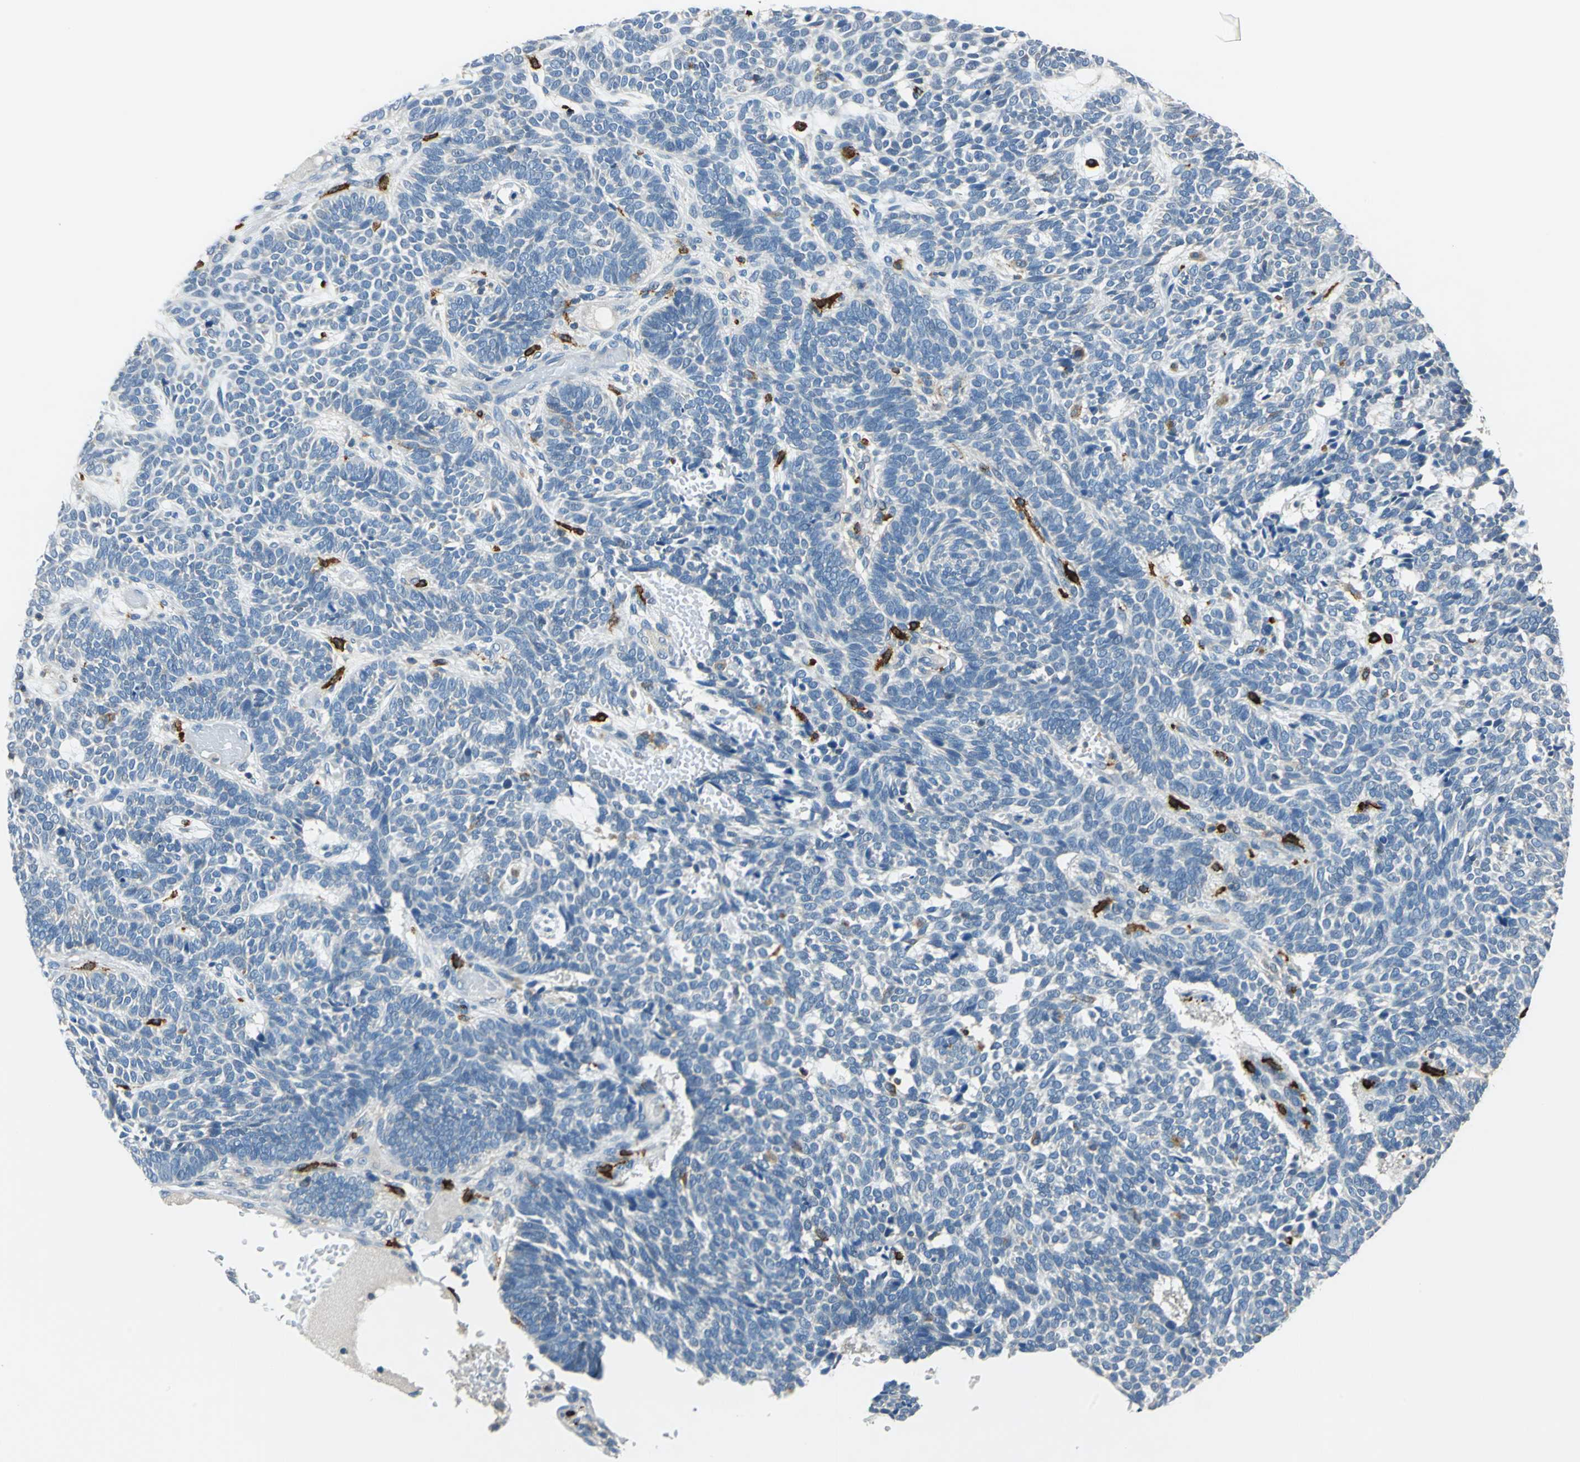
{"staining": {"intensity": "negative", "quantity": "none", "location": "none"}, "tissue": "skin cancer", "cell_type": "Tumor cells", "image_type": "cancer", "snomed": [{"axis": "morphology", "description": "Normal tissue, NOS"}, {"axis": "morphology", "description": "Basal cell carcinoma"}, {"axis": "topography", "description": "Skin"}], "caption": "Human skin cancer stained for a protein using immunohistochemistry demonstrates no staining in tumor cells.", "gene": "CPA3", "patient": {"sex": "male", "age": 87}}